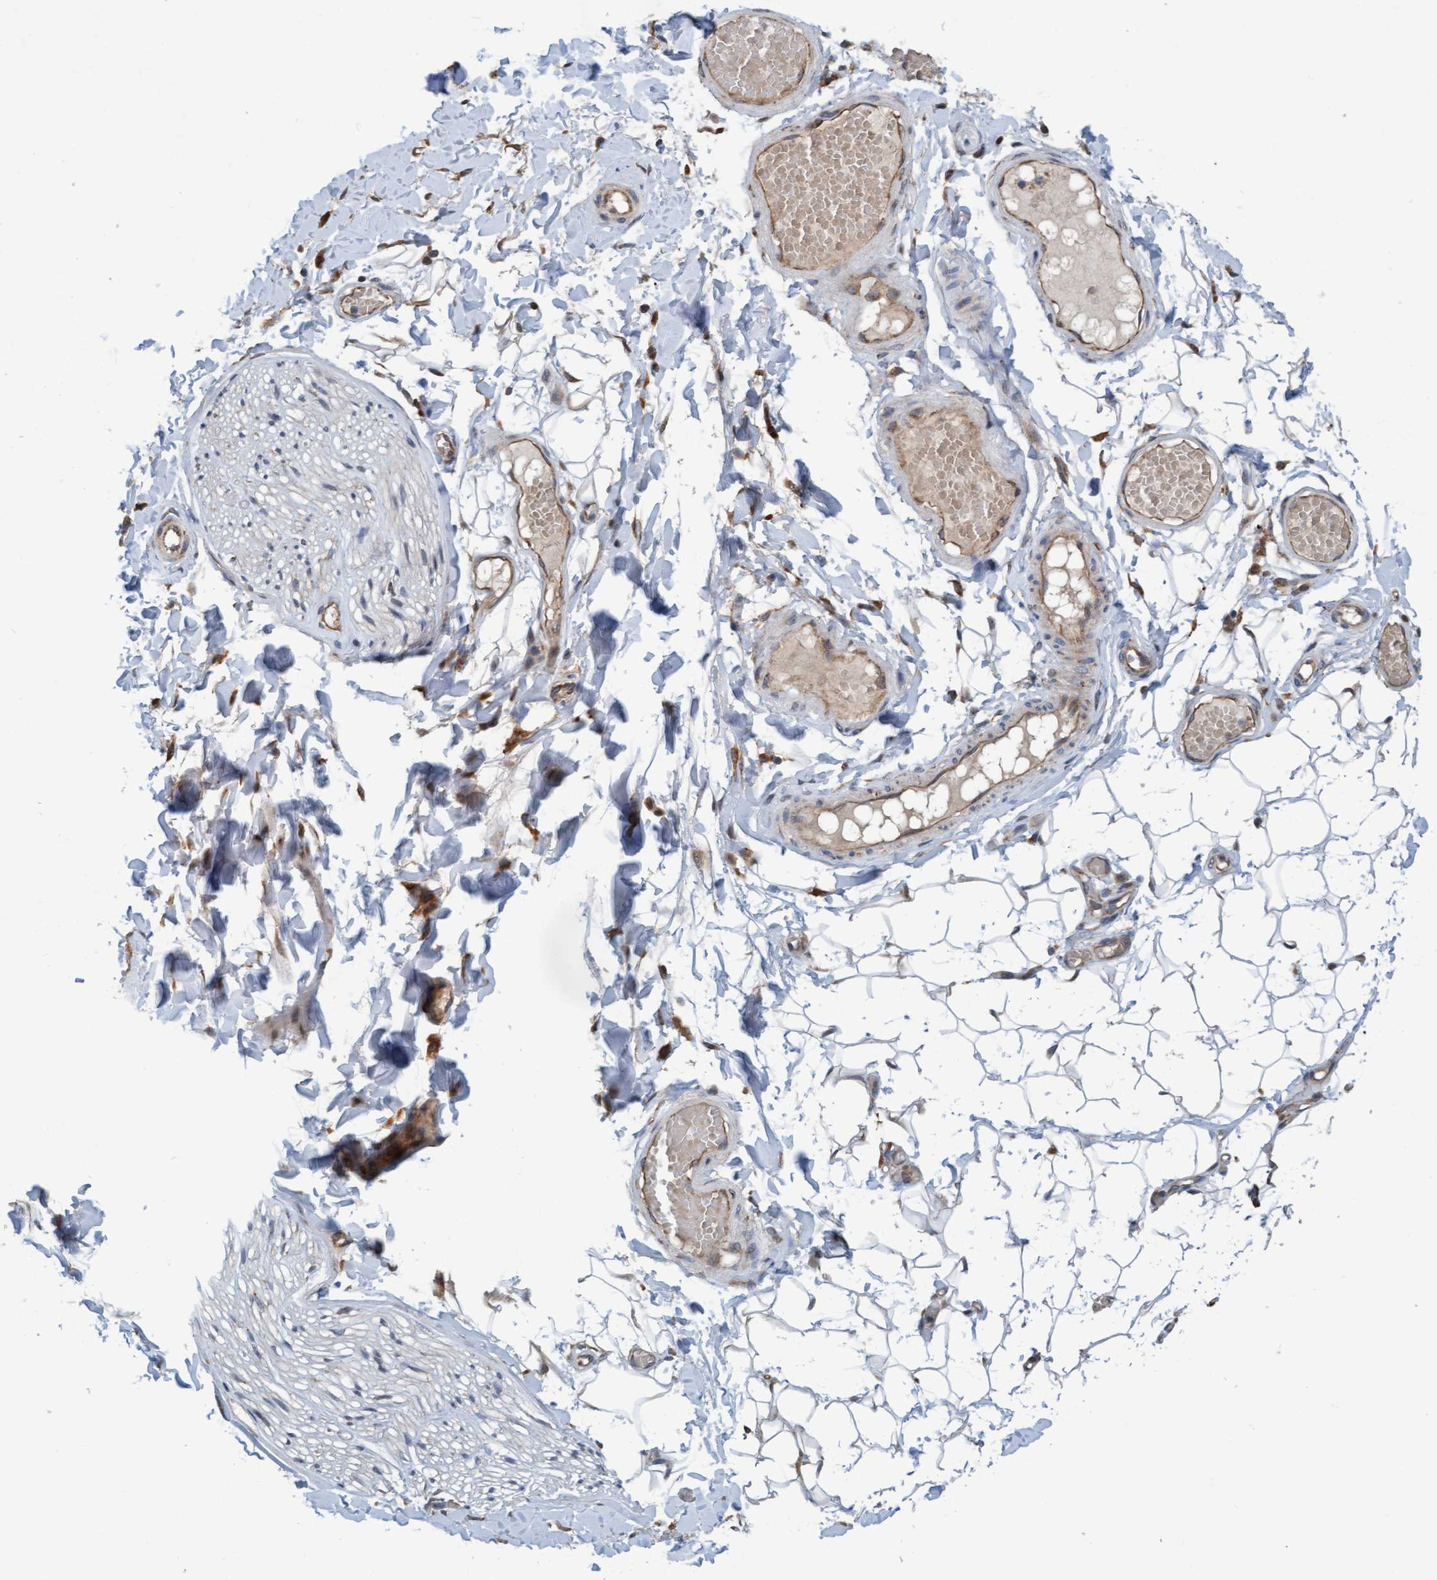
{"staining": {"intensity": "weak", "quantity": ">75%", "location": "cytoplasmic/membranous"}, "tissue": "adipose tissue", "cell_type": "Adipocytes", "image_type": "normal", "snomed": [{"axis": "morphology", "description": "Normal tissue, NOS"}, {"axis": "topography", "description": "Adipose tissue"}, {"axis": "topography", "description": "Vascular tissue"}, {"axis": "topography", "description": "Peripheral nerve tissue"}], "caption": "A high-resolution micrograph shows IHC staining of normal adipose tissue, which exhibits weak cytoplasmic/membranous staining in approximately >75% of adipocytes. Immunohistochemistry (ihc) stains the protein in brown and the nuclei are stained blue.", "gene": "ZNF566", "patient": {"sex": "male", "age": 25}}